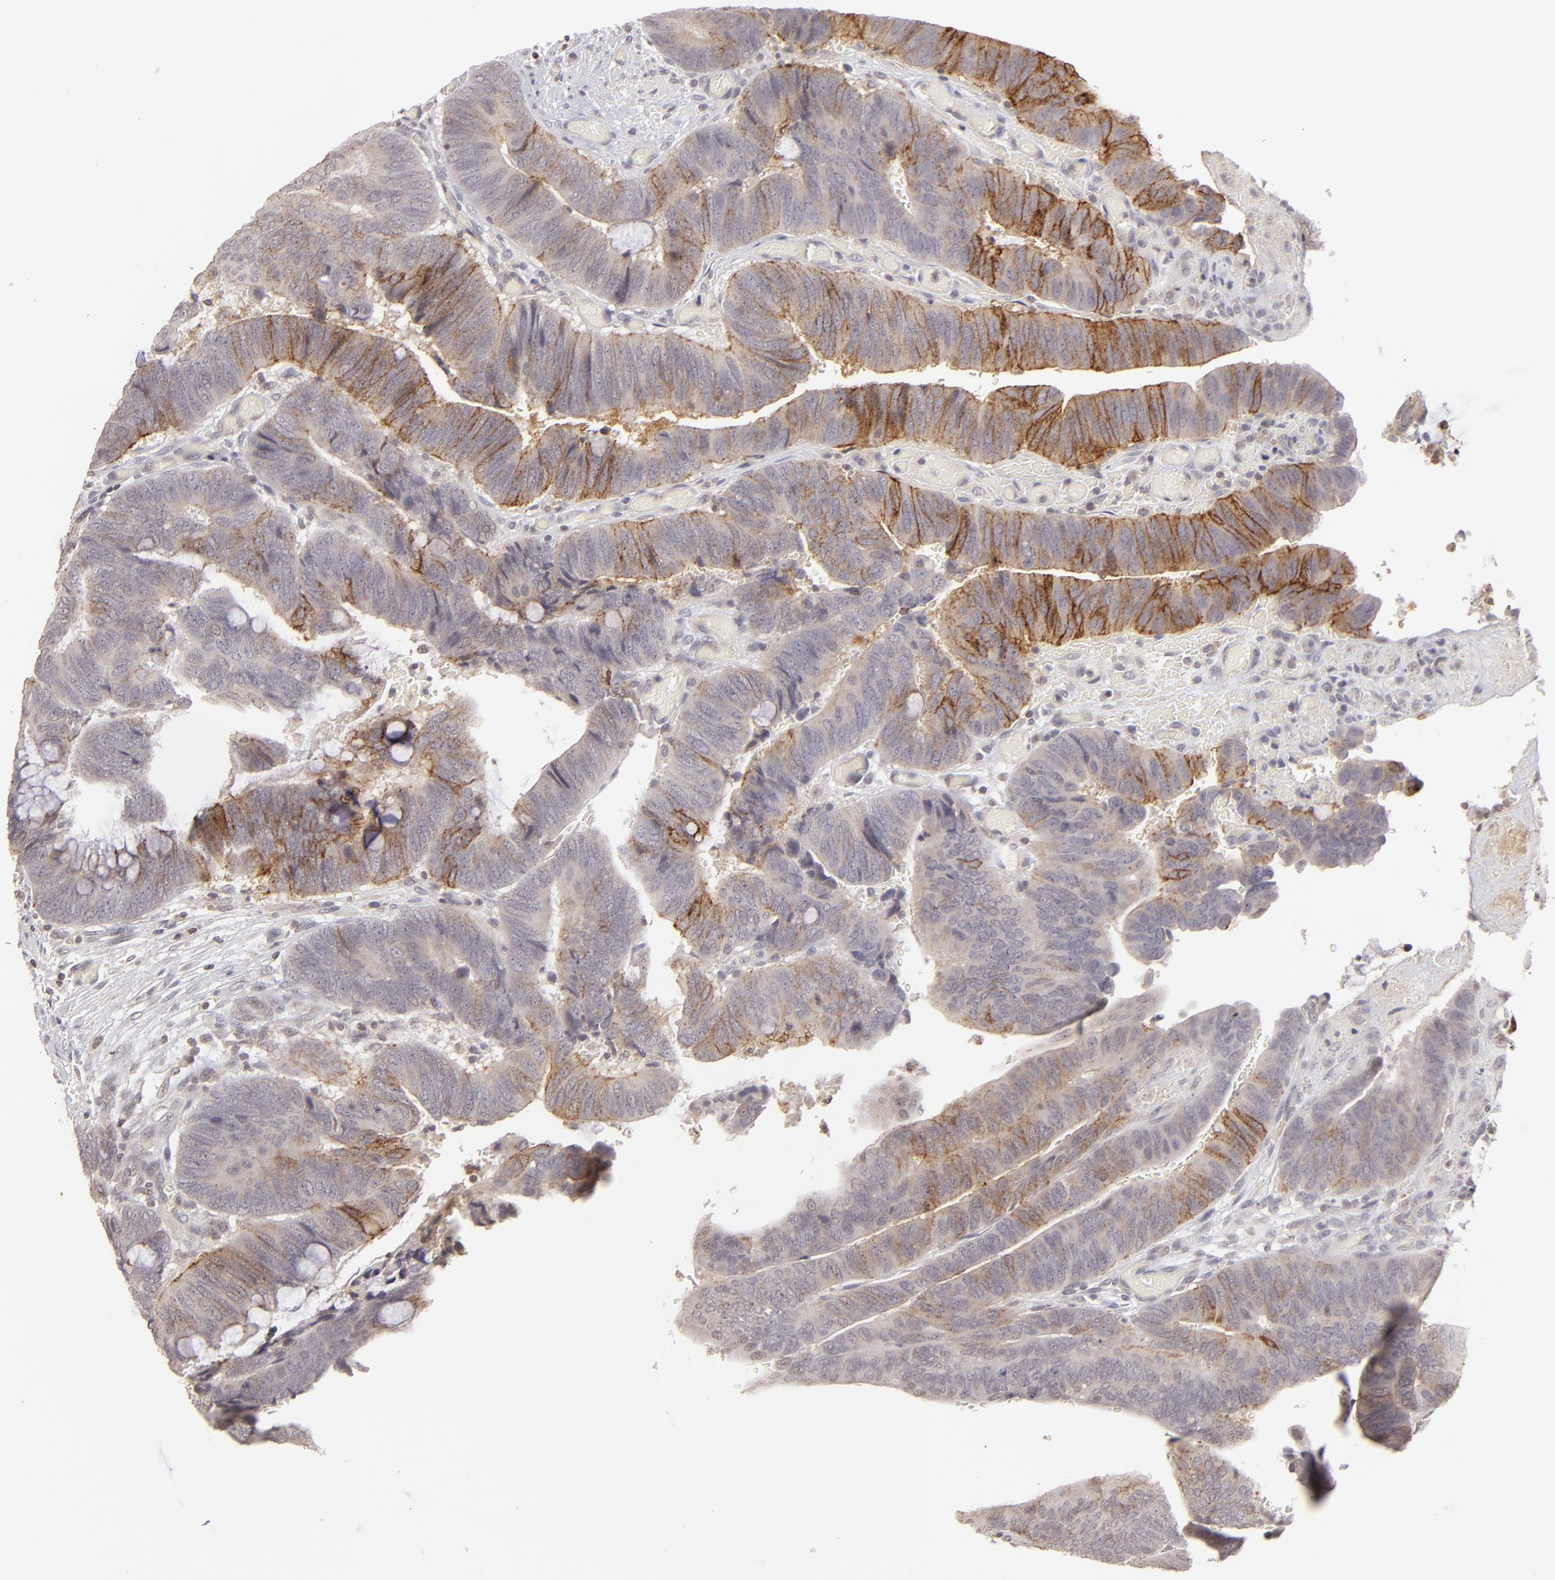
{"staining": {"intensity": "moderate", "quantity": "<25%", "location": "cytoplasmic/membranous"}, "tissue": "colorectal cancer", "cell_type": "Tumor cells", "image_type": "cancer", "snomed": [{"axis": "morphology", "description": "Normal tissue, NOS"}, {"axis": "morphology", "description": "Adenocarcinoma, NOS"}, {"axis": "topography", "description": "Rectum"}], "caption": "Immunohistochemistry photomicrograph of neoplastic tissue: human colorectal adenocarcinoma stained using immunohistochemistry demonstrates low levels of moderate protein expression localized specifically in the cytoplasmic/membranous of tumor cells, appearing as a cytoplasmic/membranous brown color.", "gene": "CLDN2", "patient": {"sex": "male", "age": 92}}